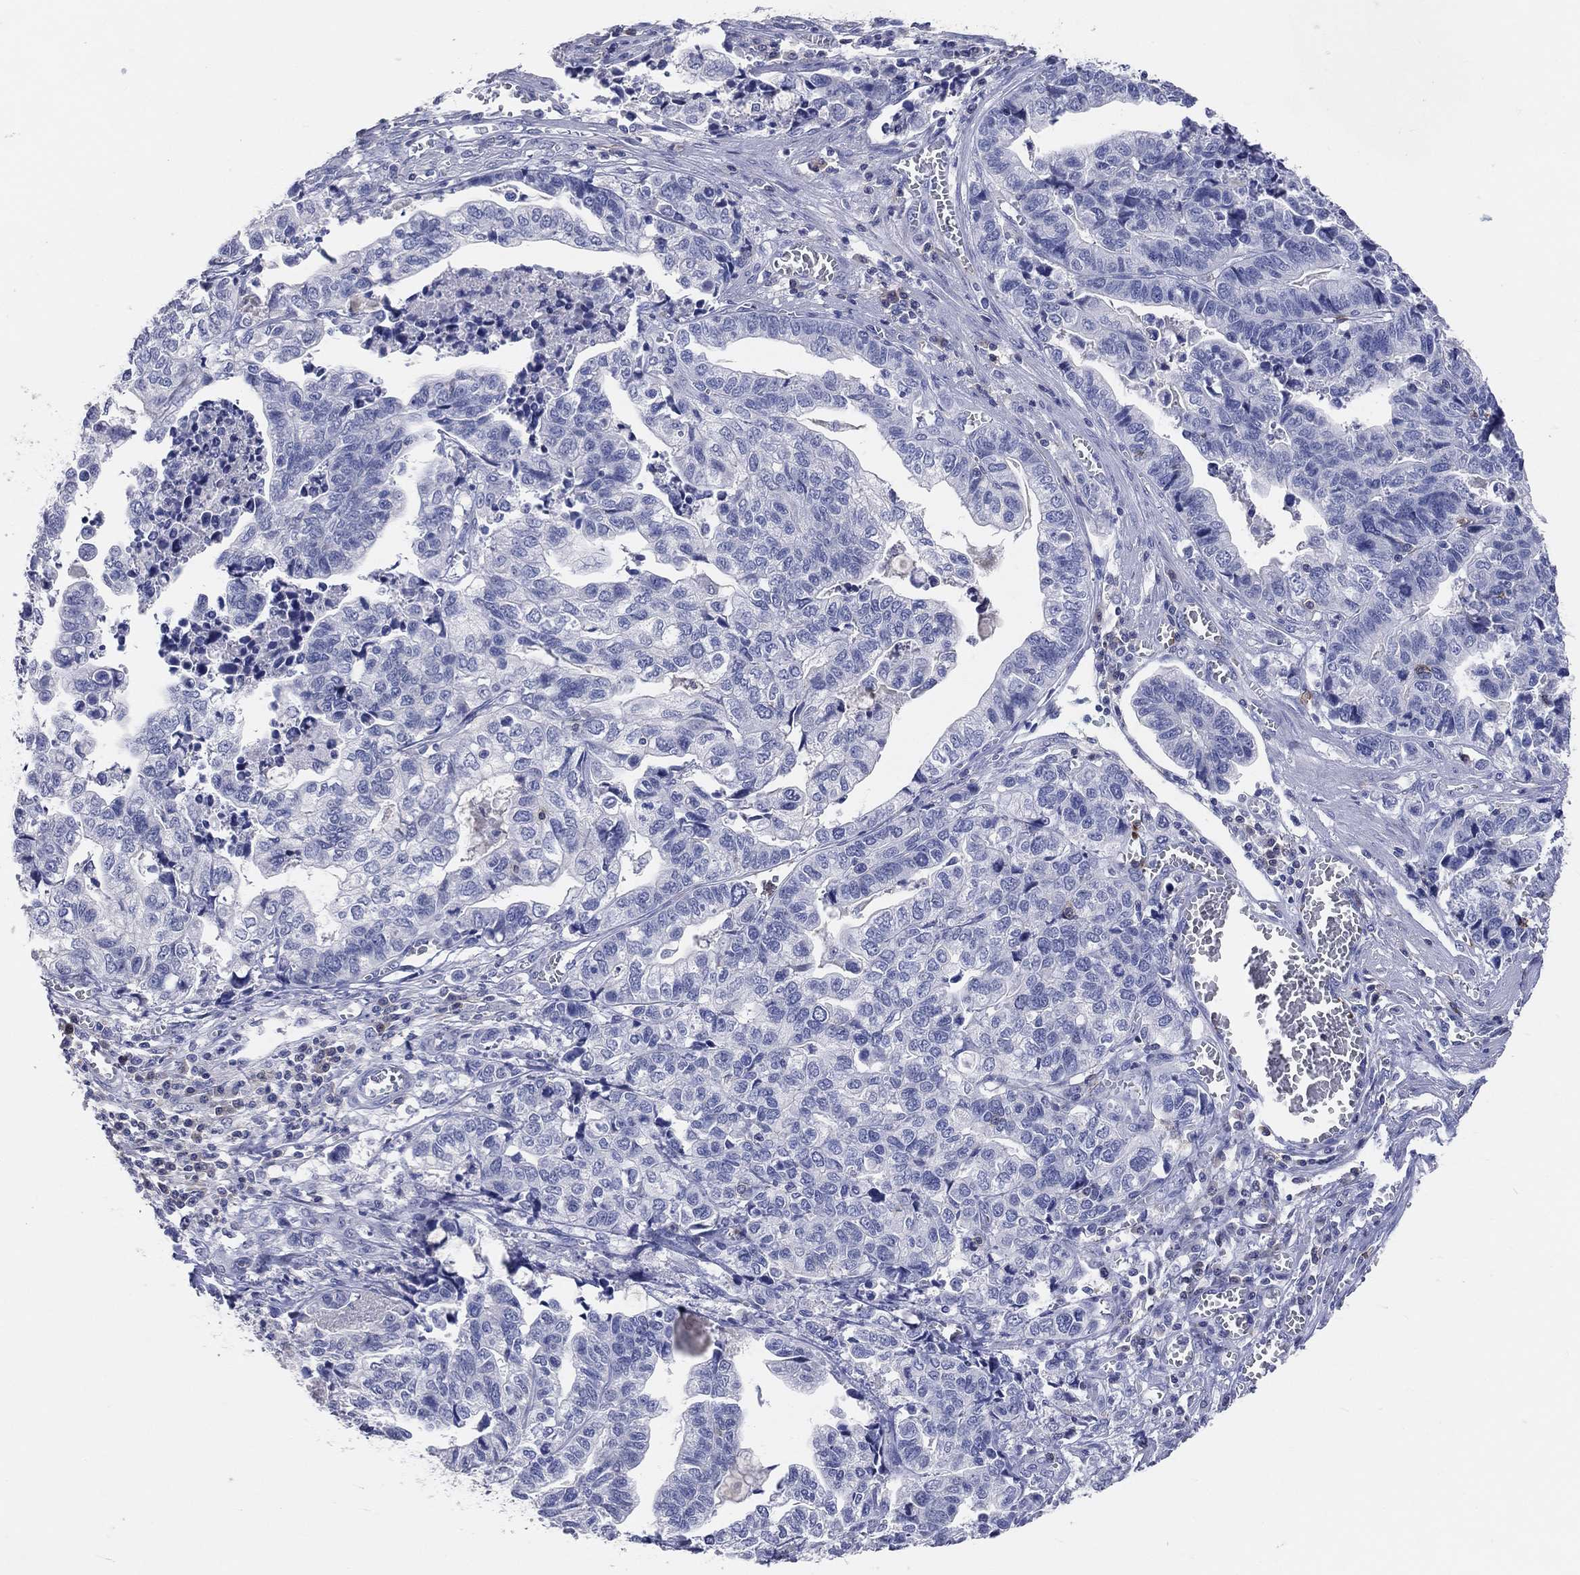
{"staining": {"intensity": "negative", "quantity": "none", "location": "none"}, "tissue": "stomach cancer", "cell_type": "Tumor cells", "image_type": "cancer", "snomed": [{"axis": "morphology", "description": "Adenocarcinoma, NOS"}, {"axis": "topography", "description": "Stomach, upper"}], "caption": "A photomicrograph of adenocarcinoma (stomach) stained for a protein reveals no brown staining in tumor cells.", "gene": "LAT", "patient": {"sex": "female", "age": 67}}